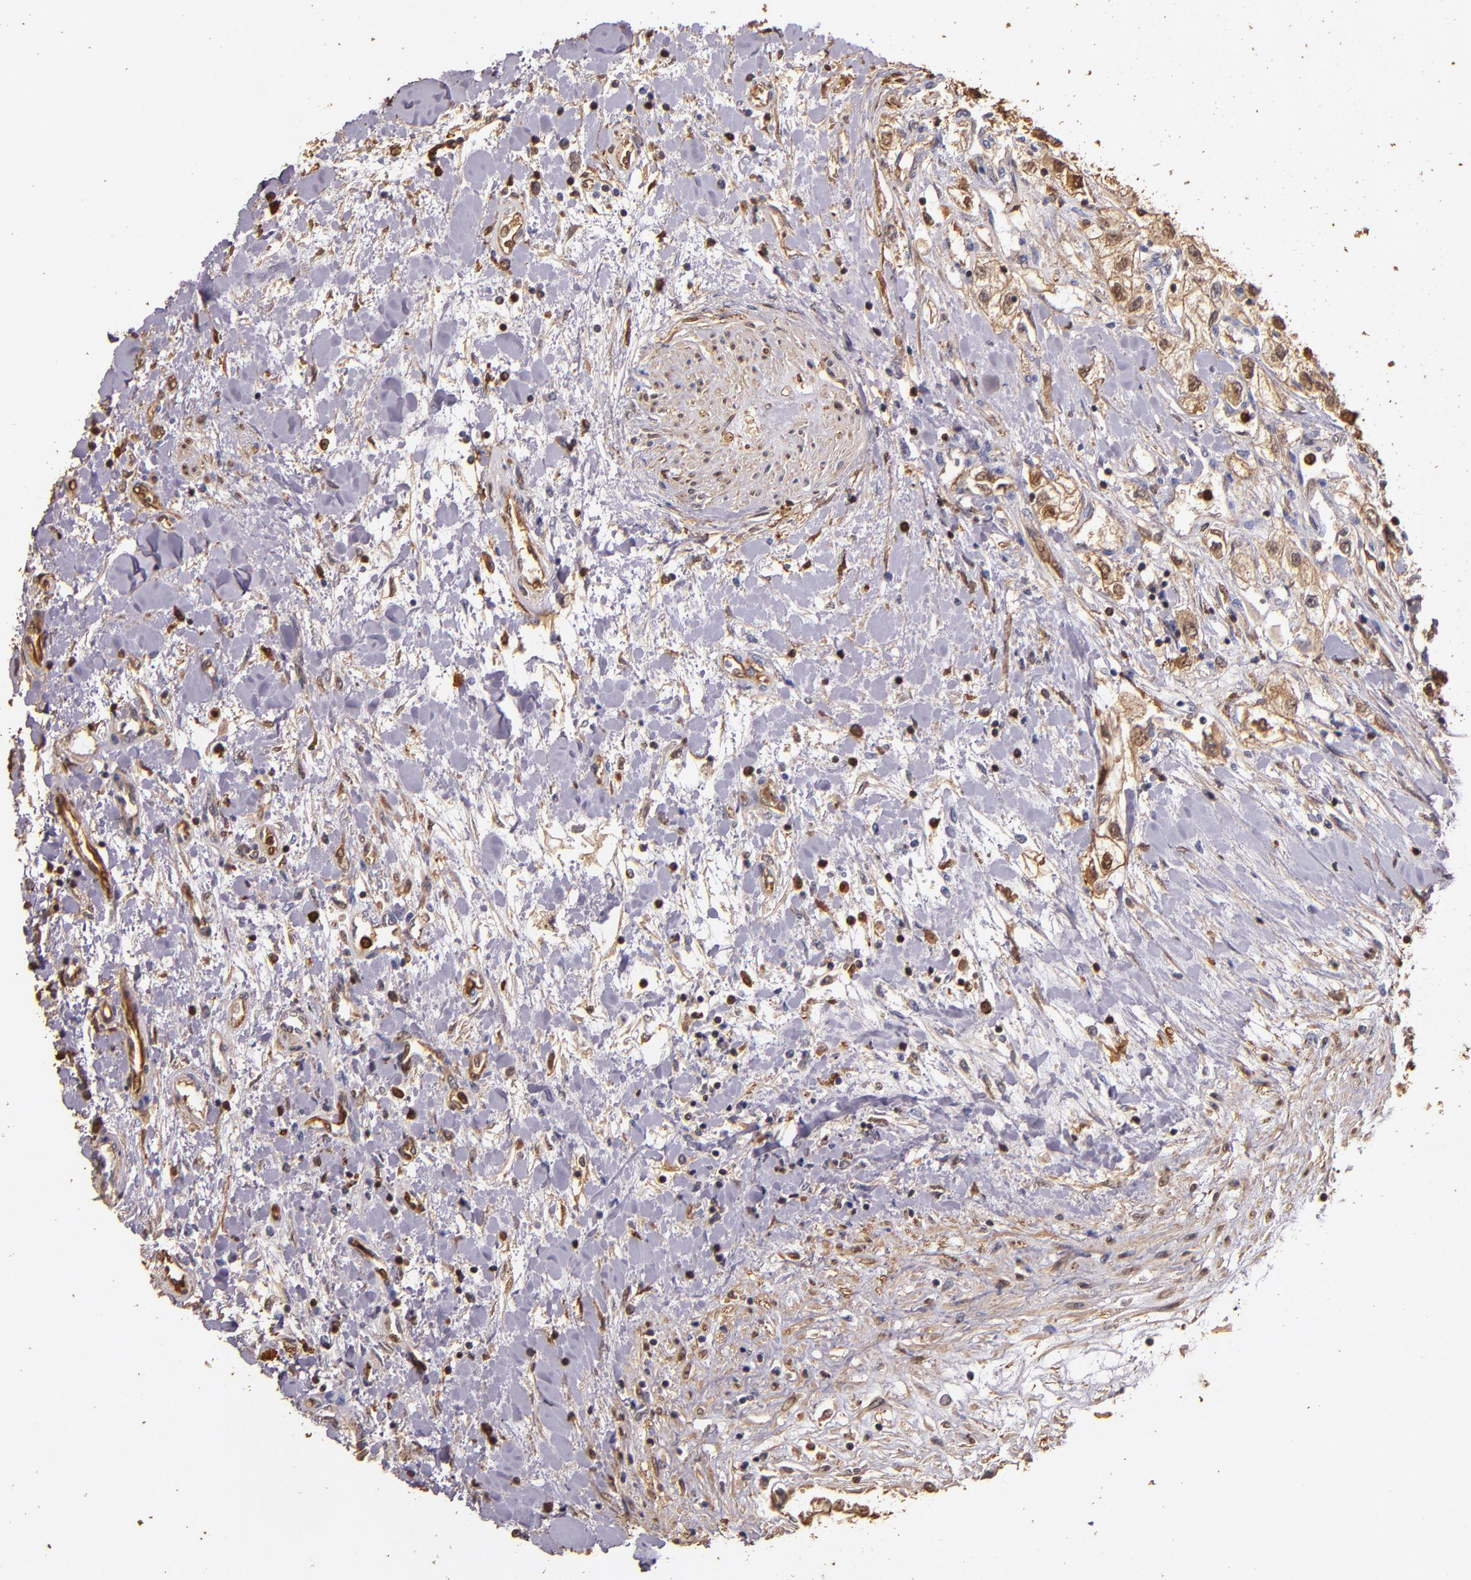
{"staining": {"intensity": "moderate", "quantity": ">75%", "location": "cytoplasmic/membranous,nuclear"}, "tissue": "renal cancer", "cell_type": "Tumor cells", "image_type": "cancer", "snomed": [{"axis": "morphology", "description": "Adenocarcinoma, NOS"}, {"axis": "topography", "description": "Kidney"}], "caption": "Immunohistochemical staining of human renal cancer exhibits medium levels of moderate cytoplasmic/membranous and nuclear protein positivity in approximately >75% of tumor cells. (IHC, brightfield microscopy, high magnification).", "gene": "S100A6", "patient": {"sex": "male", "age": 57}}